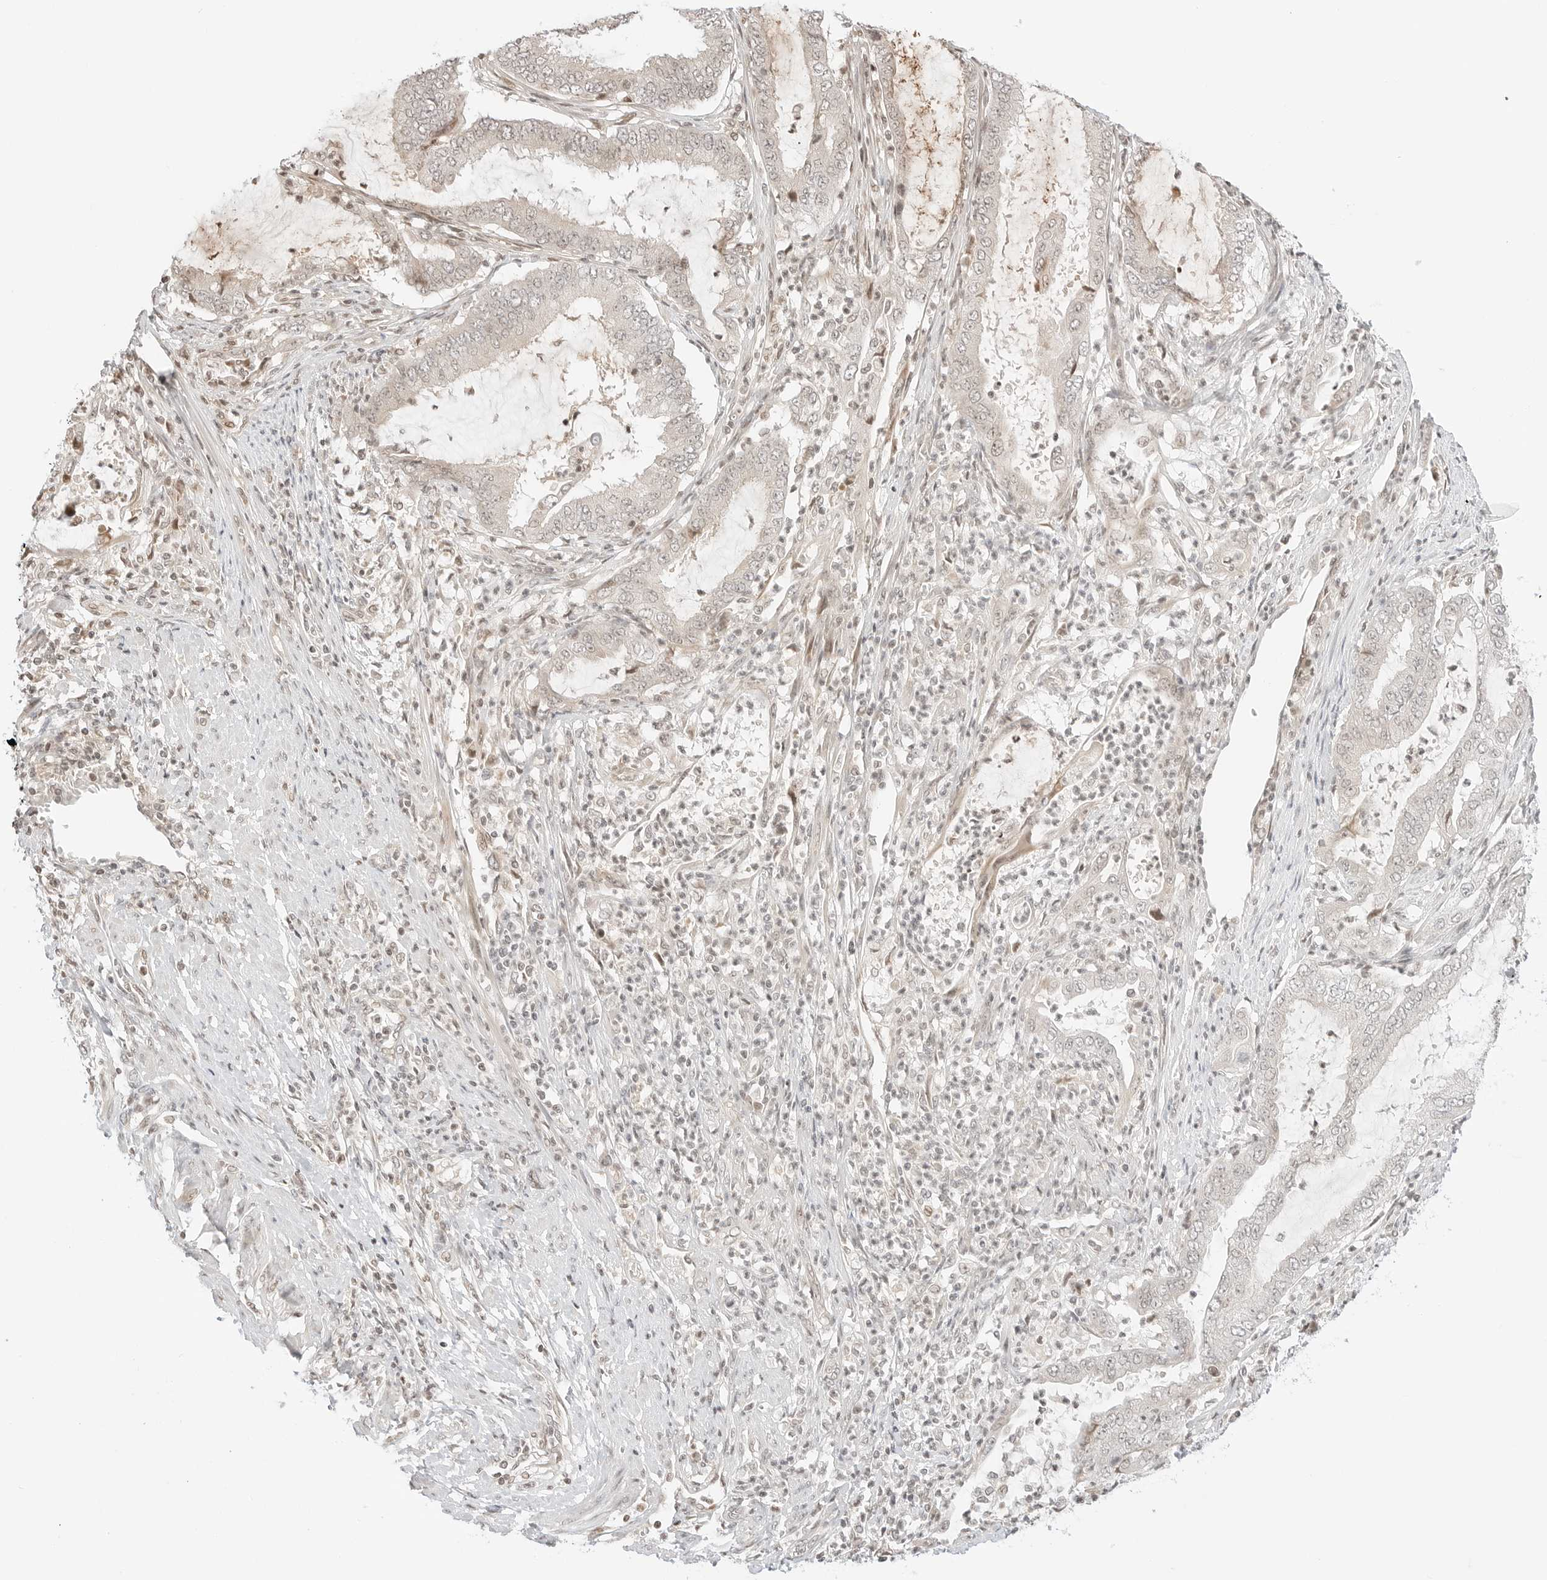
{"staining": {"intensity": "negative", "quantity": "none", "location": "none"}, "tissue": "endometrial cancer", "cell_type": "Tumor cells", "image_type": "cancer", "snomed": [{"axis": "morphology", "description": "Adenocarcinoma, NOS"}, {"axis": "topography", "description": "Endometrium"}], "caption": "Immunohistochemistry (IHC) of human endometrial cancer demonstrates no staining in tumor cells.", "gene": "RPS6KL1", "patient": {"sex": "female", "age": 51}}